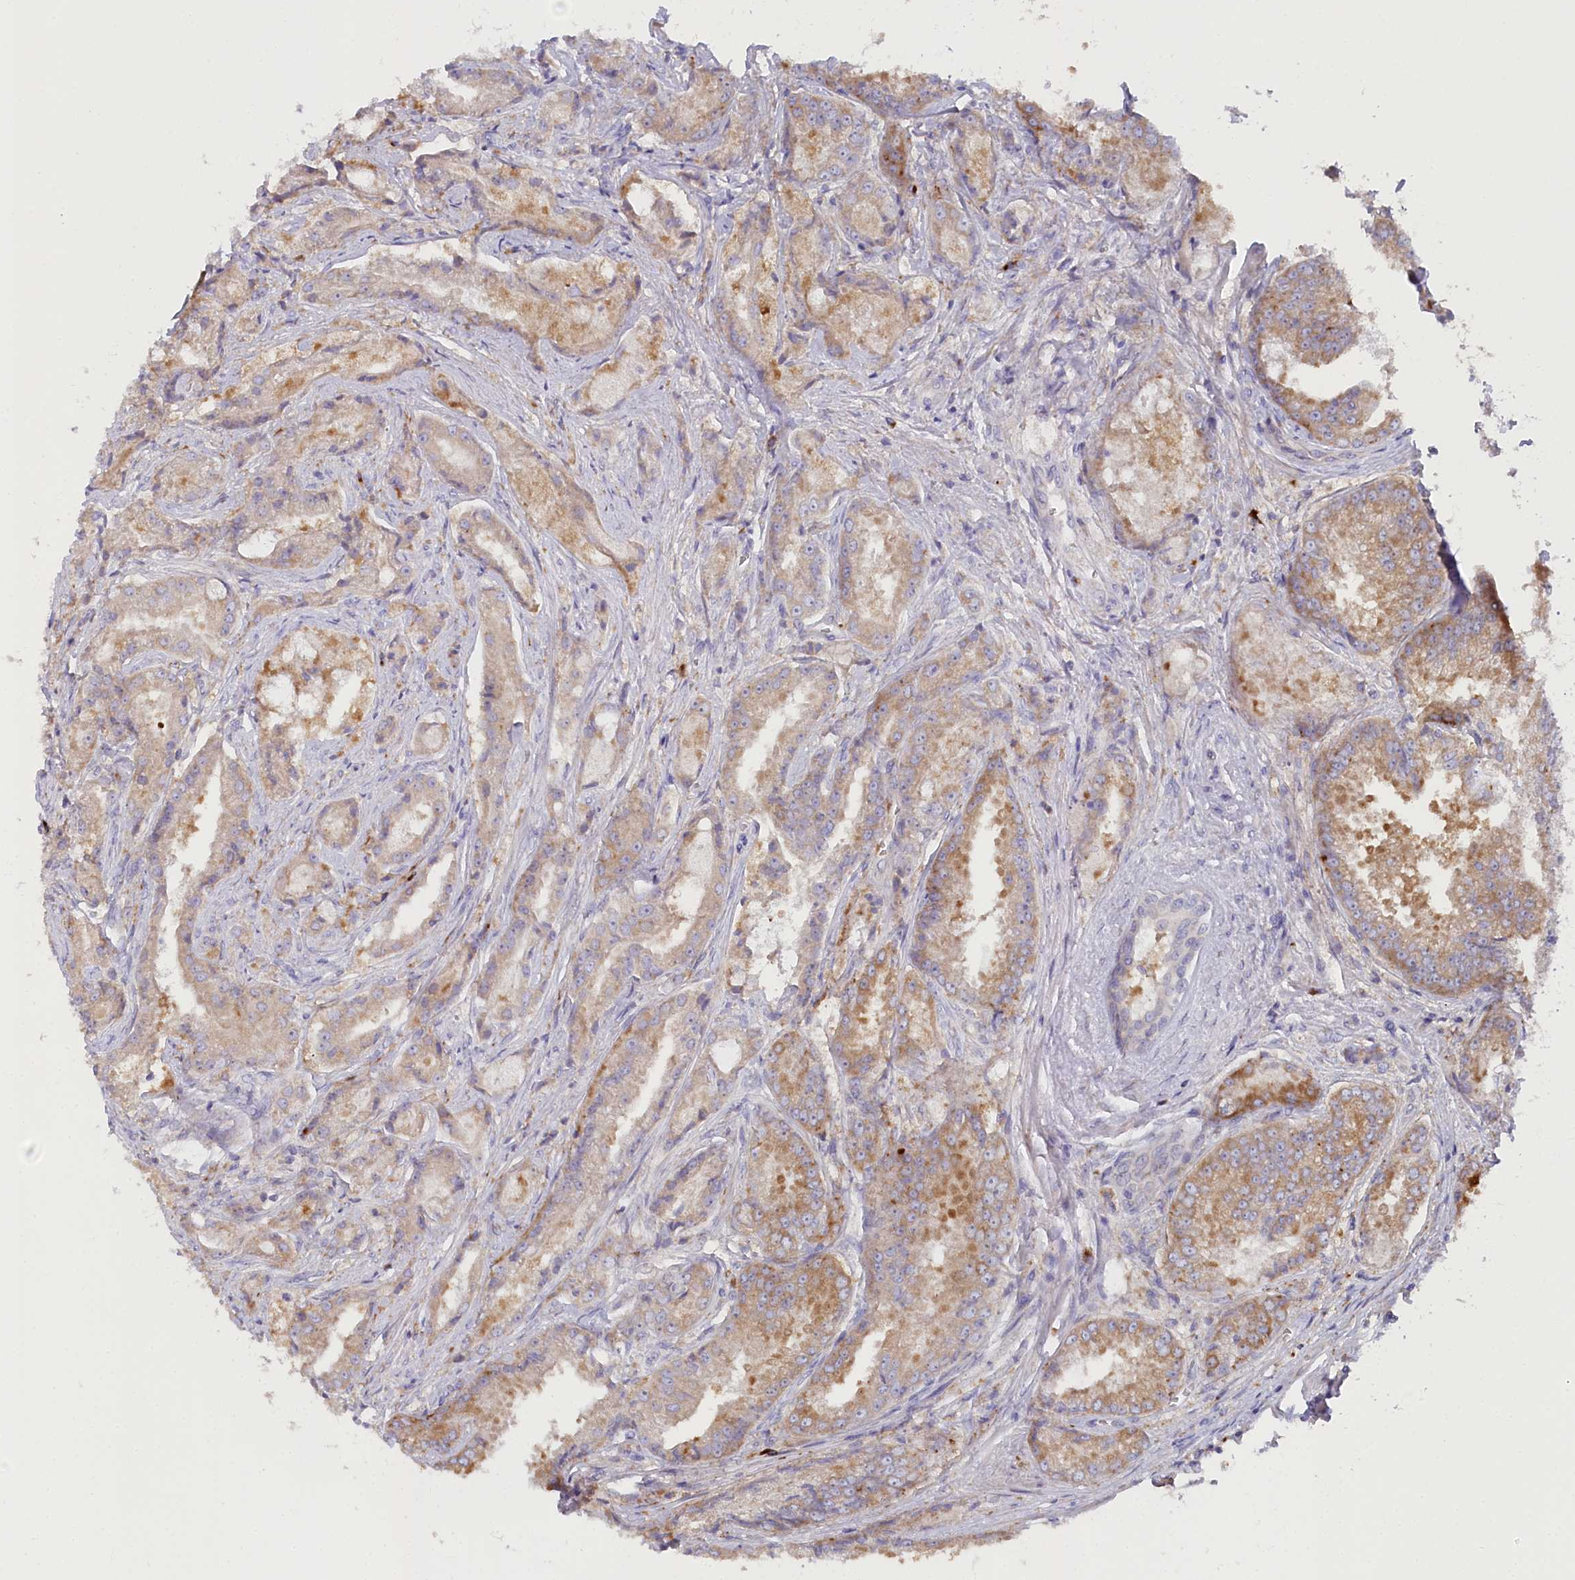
{"staining": {"intensity": "moderate", "quantity": ">75%", "location": "cytoplasmic/membranous"}, "tissue": "prostate cancer", "cell_type": "Tumor cells", "image_type": "cancer", "snomed": [{"axis": "morphology", "description": "Adenocarcinoma, High grade"}, {"axis": "topography", "description": "Prostate"}], "caption": "Brown immunohistochemical staining in high-grade adenocarcinoma (prostate) shows moderate cytoplasmic/membranous staining in about >75% of tumor cells.", "gene": "POGLUT1", "patient": {"sex": "male", "age": 72}}